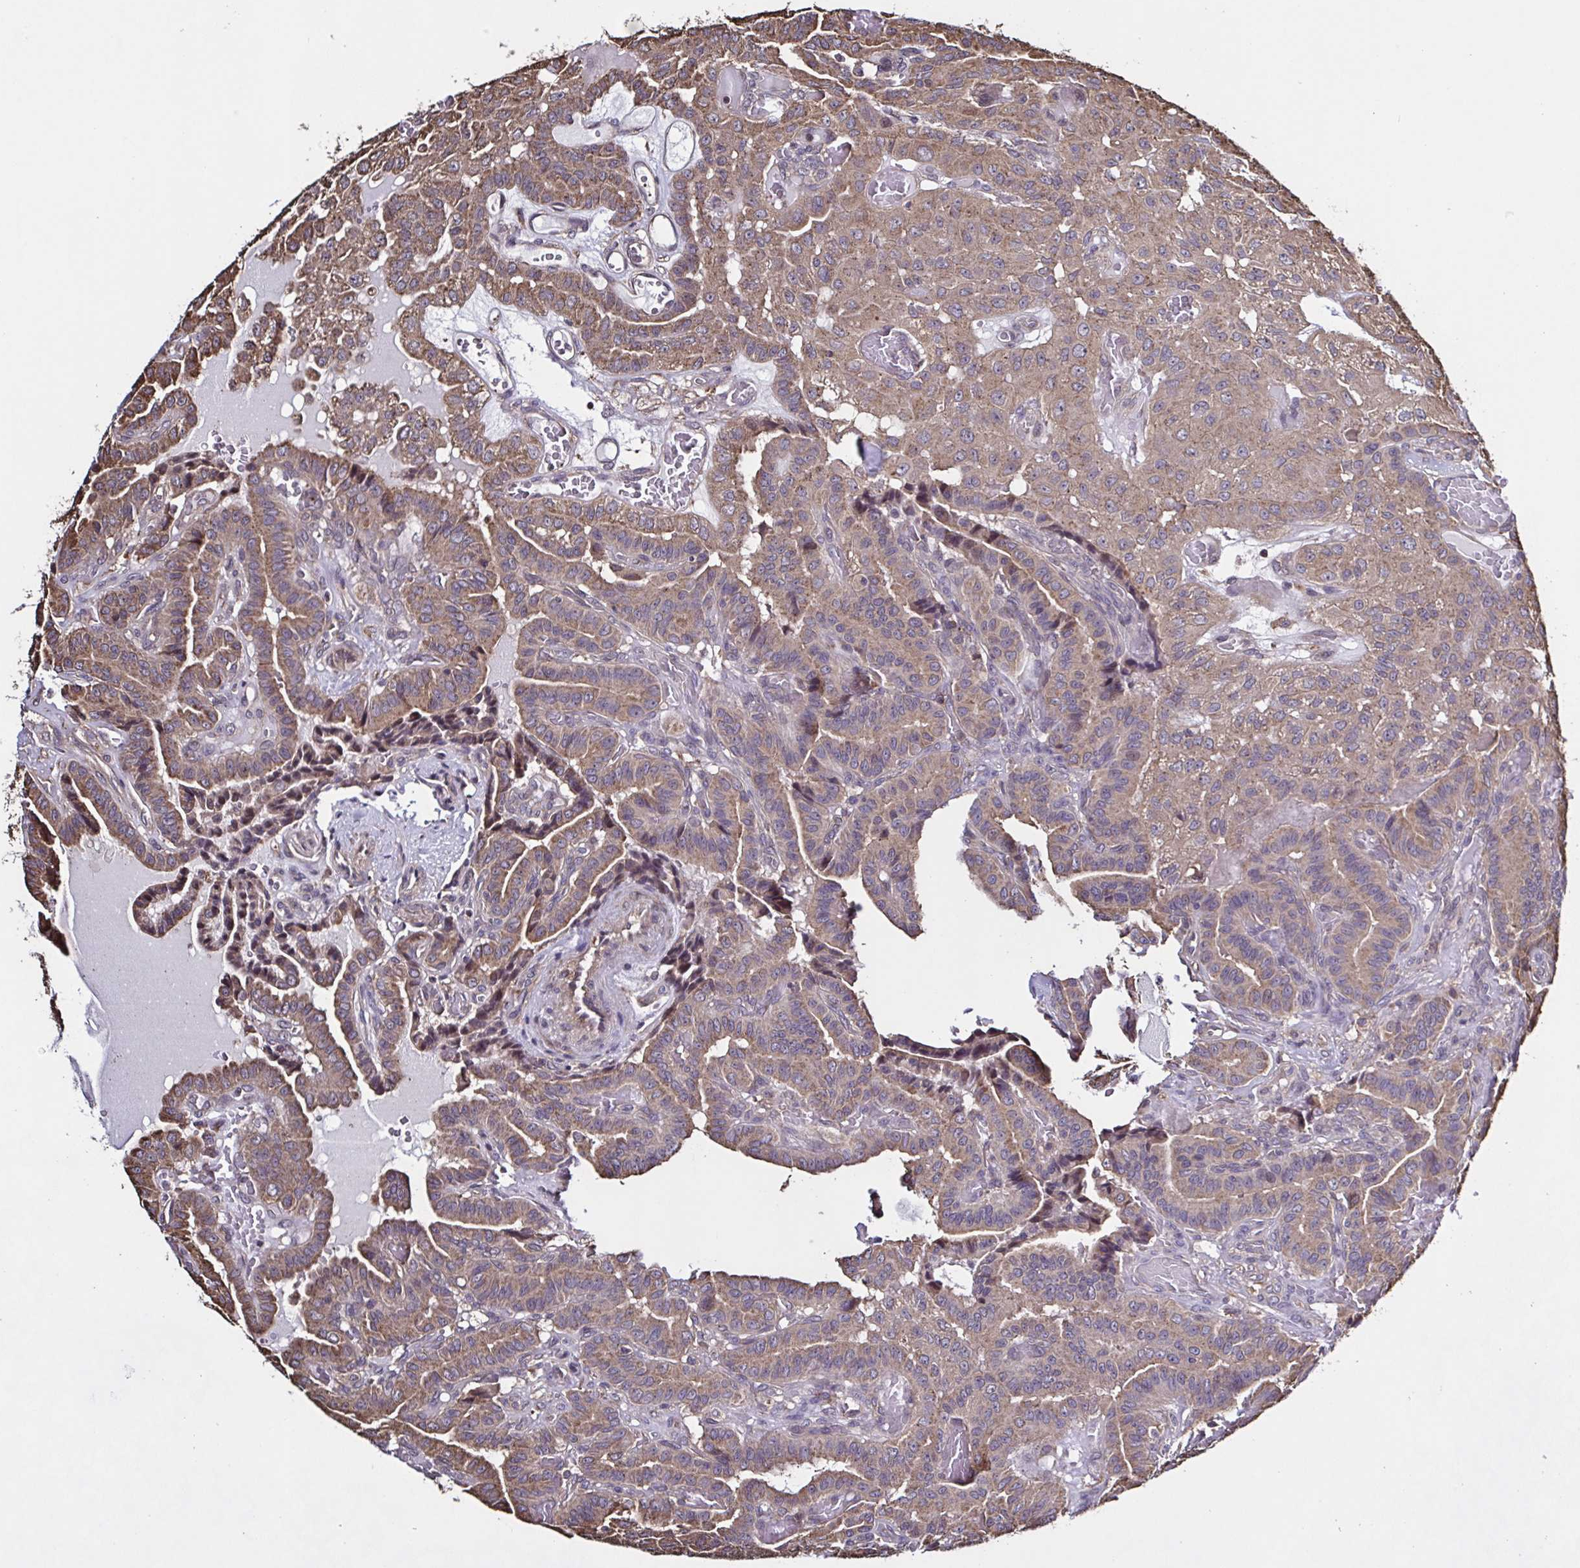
{"staining": {"intensity": "weak", "quantity": "25%-75%", "location": "cytoplasmic/membranous"}, "tissue": "thyroid cancer", "cell_type": "Tumor cells", "image_type": "cancer", "snomed": [{"axis": "morphology", "description": "Papillary adenocarcinoma, NOS"}, {"axis": "morphology", "description": "Papillary adenoma metastatic"}, {"axis": "topography", "description": "Thyroid gland"}], "caption": "The image demonstrates a brown stain indicating the presence of a protein in the cytoplasmic/membranous of tumor cells in papillary adenoma metastatic (thyroid). Ihc stains the protein of interest in brown and the nuclei are stained blue.", "gene": "ZNF200", "patient": {"sex": "male", "age": 87}}